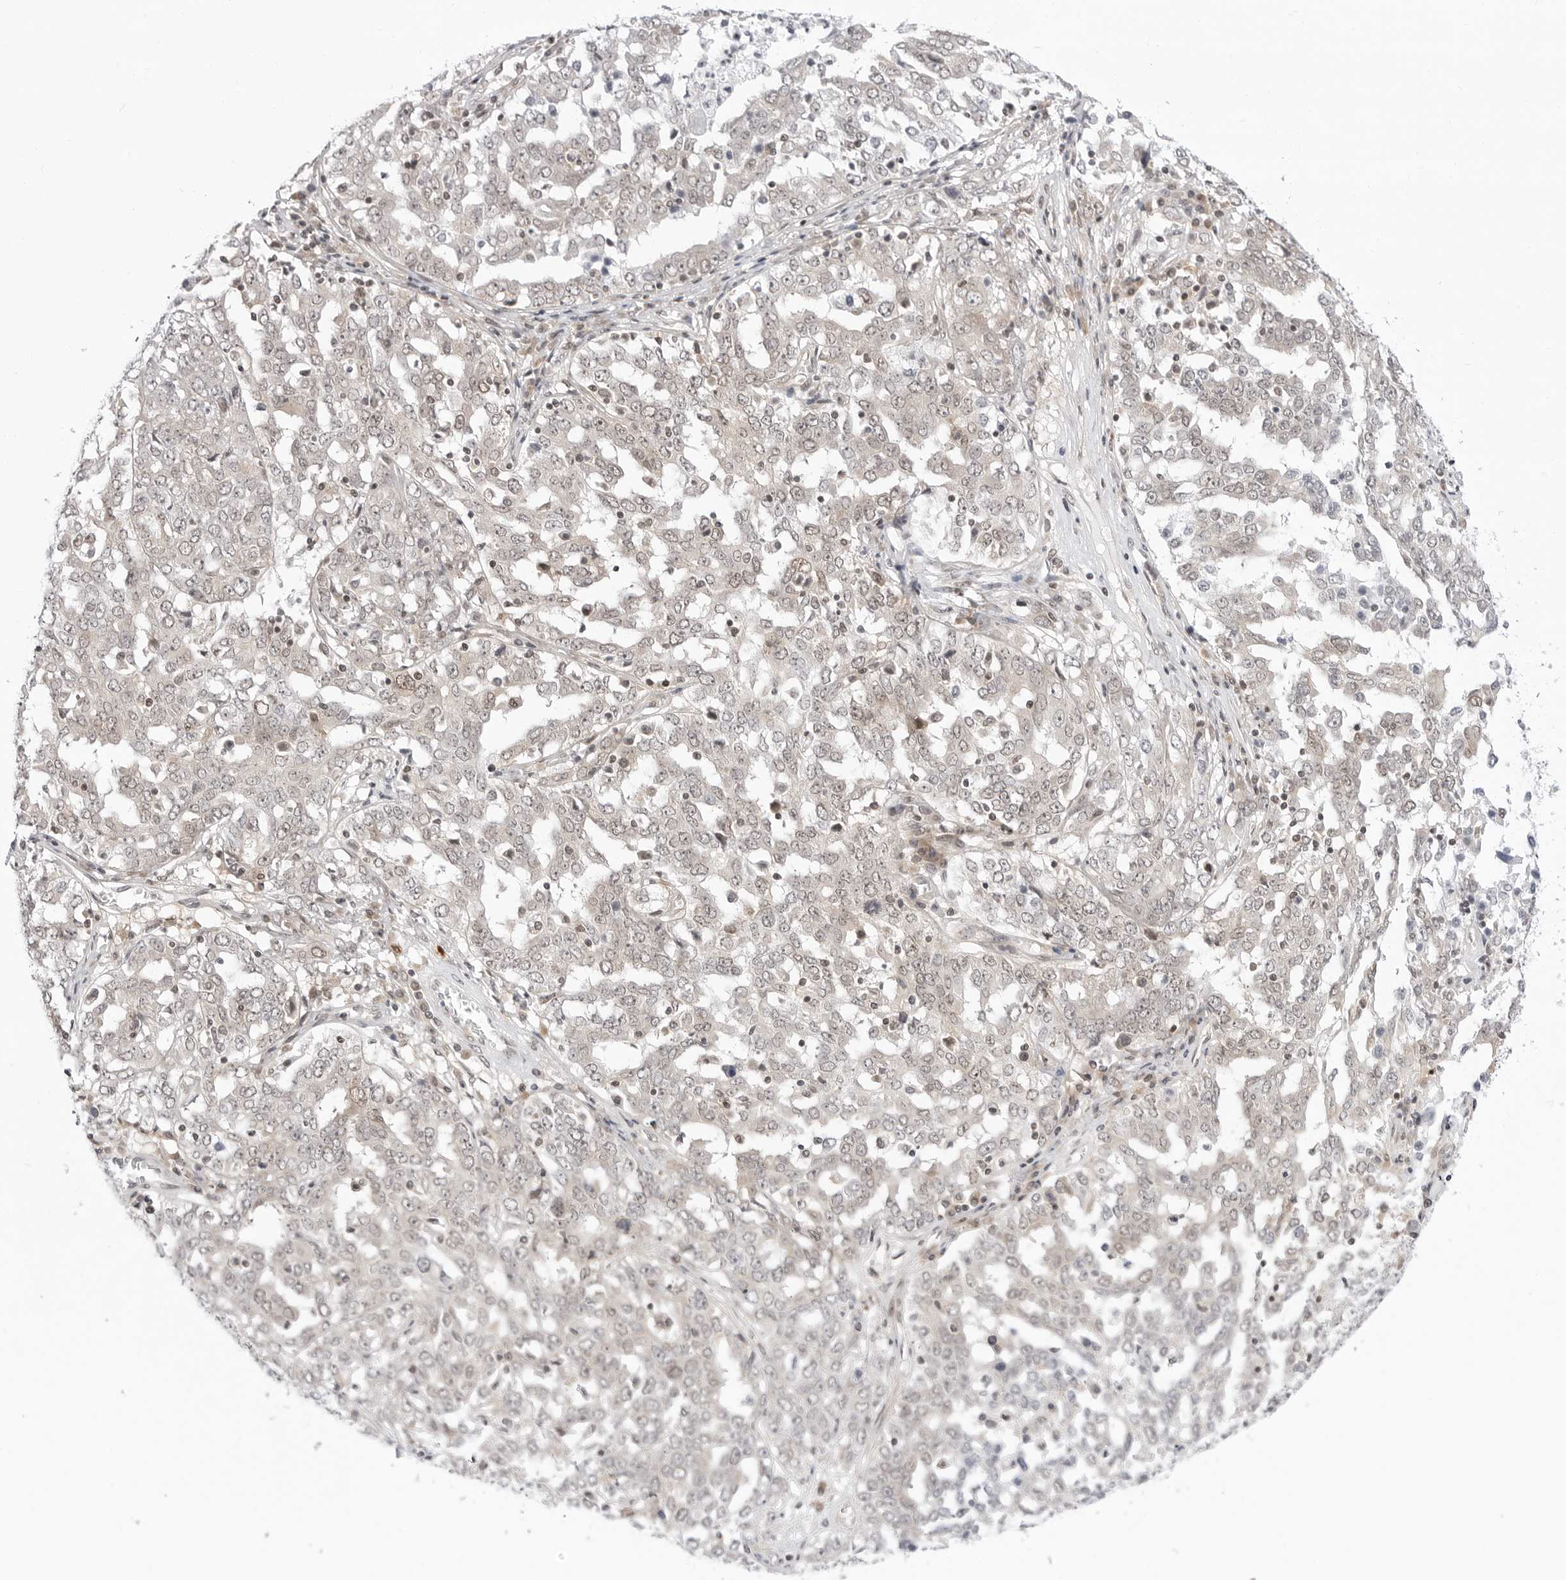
{"staining": {"intensity": "negative", "quantity": "none", "location": "none"}, "tissue": "ovarian cancer", "cell_type": "Tumor cells", "image_type": "cancer", "snomed": [{"axis": "morphology", "description": "Carcinoma, endometroid"}, {"axis": "topography", "description": "Ovary"}], "caption": "There is no significant staining in tumor cells of endometroid carcinoma (ovarian).", "gene": "PPP2R5C", "patient": {"sex": "female", "age": 62}}